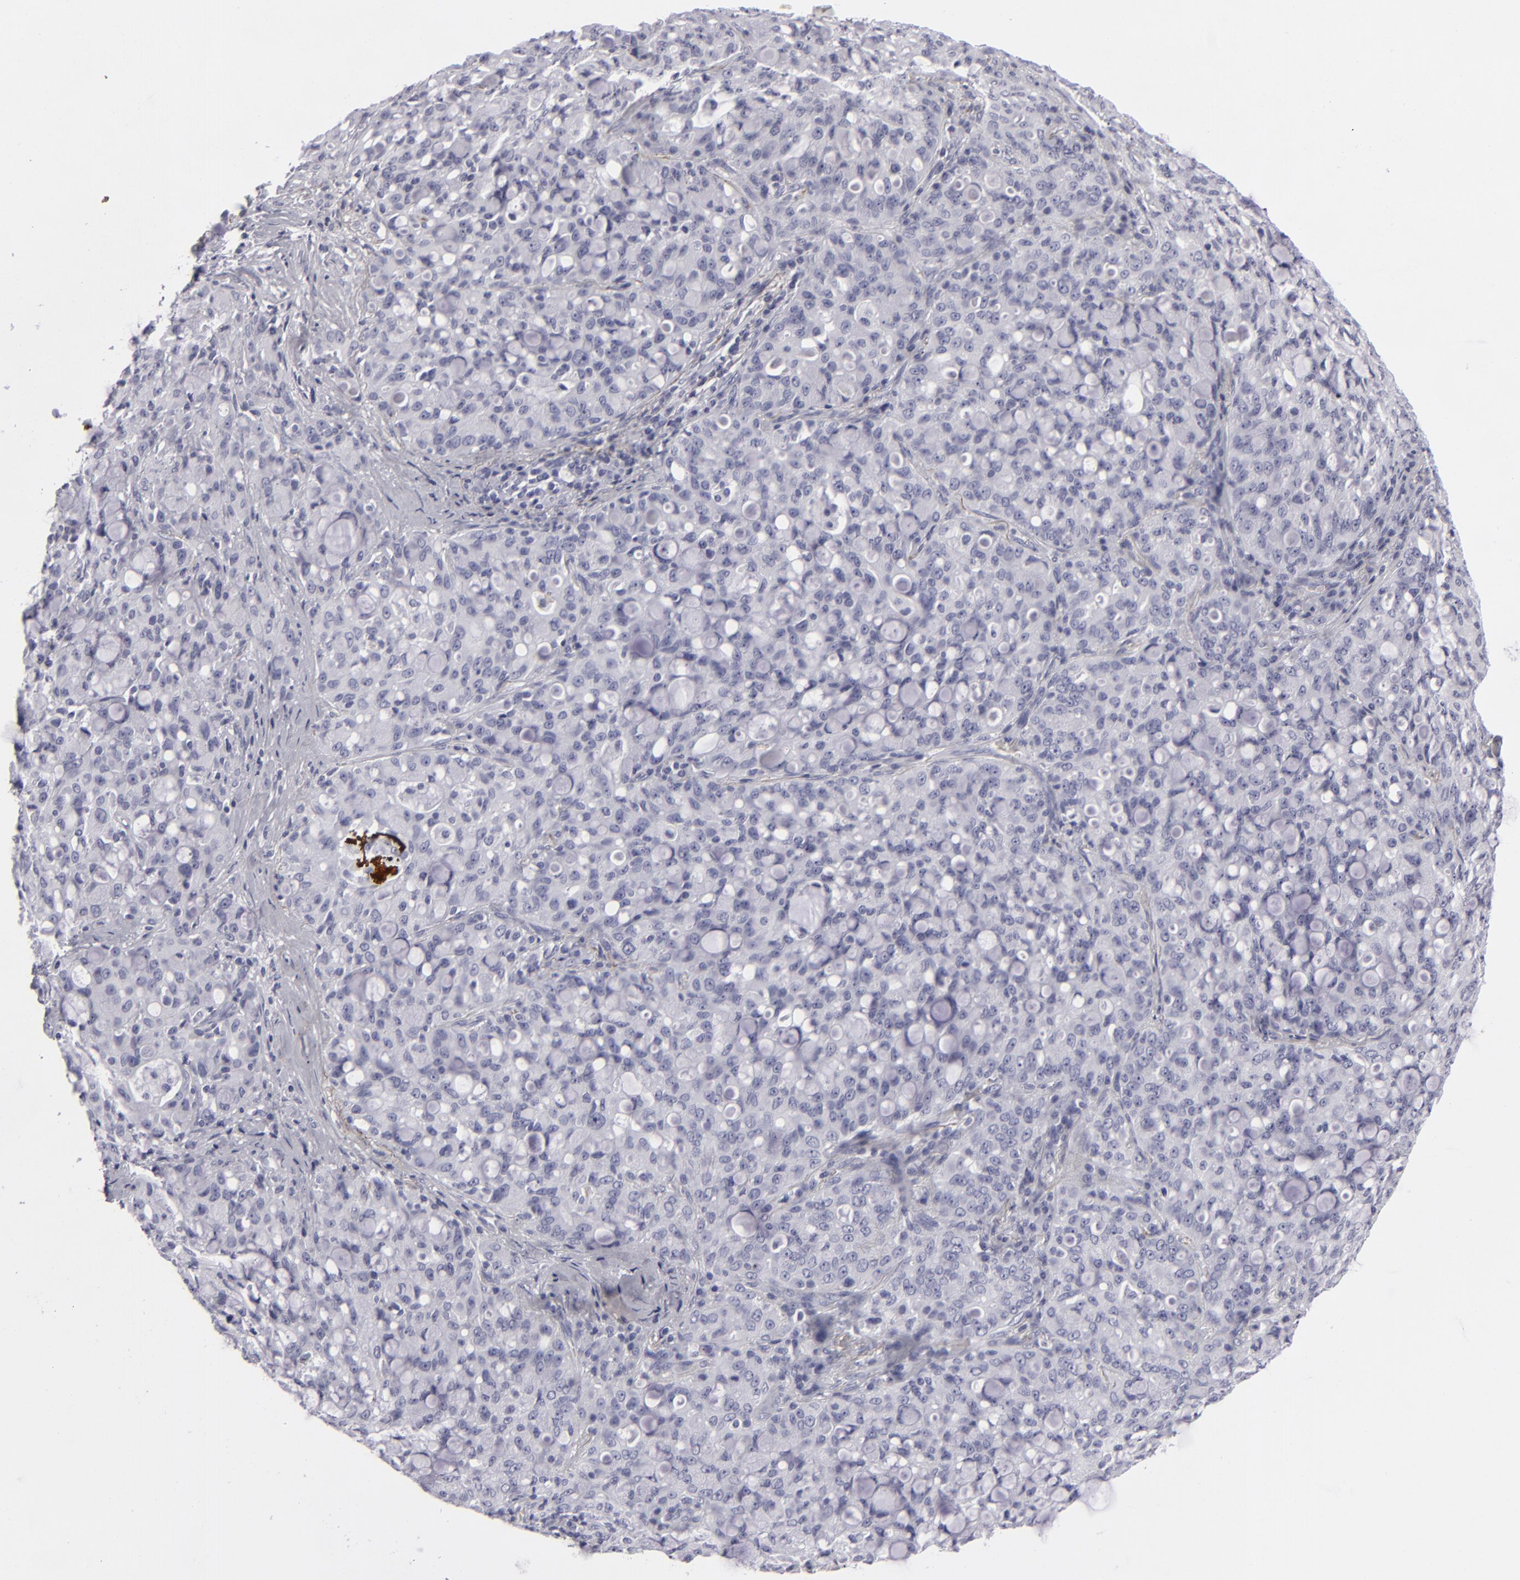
{"staining": {"intensity": "negative", "quantity": "none", "location": "none"}, "tissue": "lung cancer", "cell_type": "Tumor cells", "image_type": "cancer", "snomed": [{"axis": "morphology", "description": "Adenocarcinoma, NOS"}, {"axis": "topography", "description": "Lung"}], "caption": "This is an IHC photomicrograph of lung cancer (adenocarcinoma). There is no staining in tumor cells.", "gene": "C9", "patient": {"sex": "female", "age": 44}}